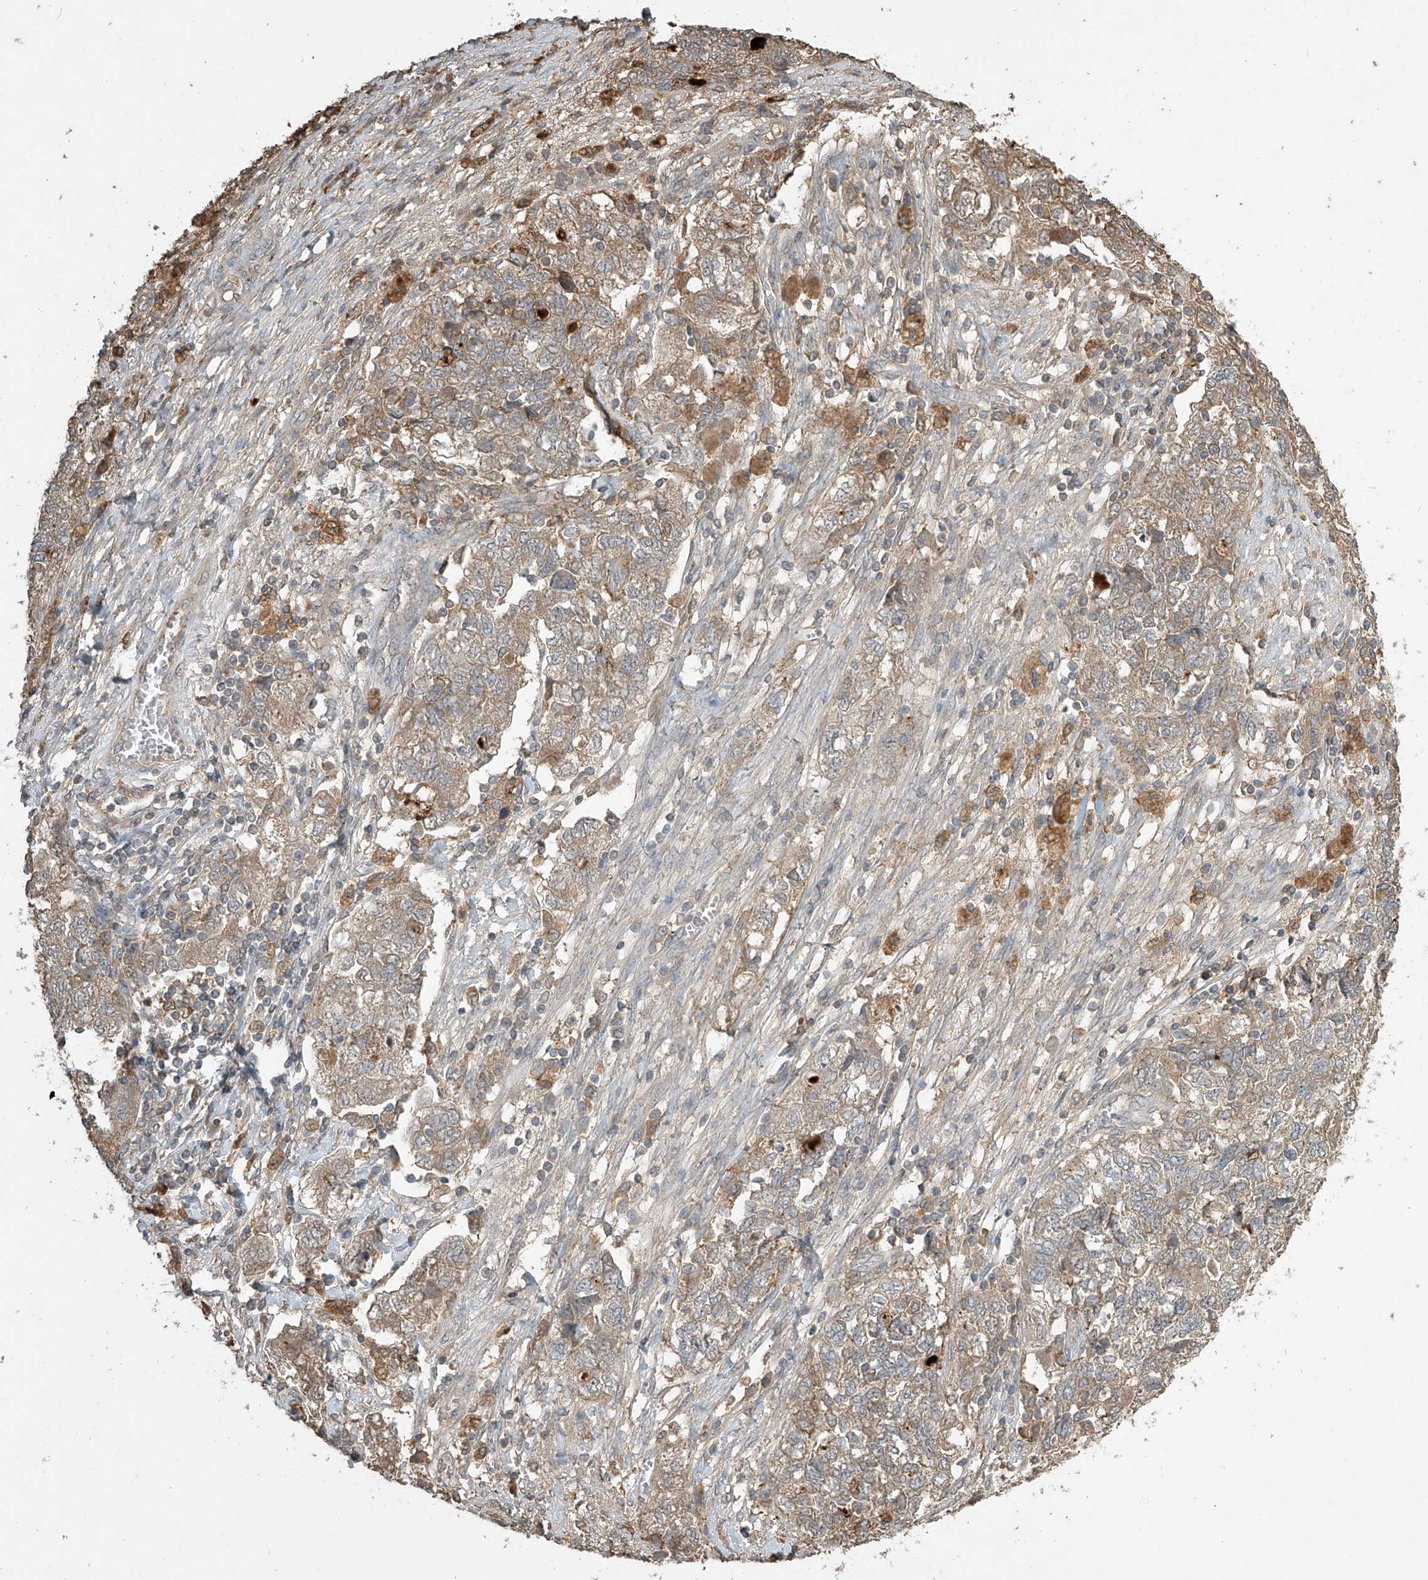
{"staining": {"intensity": "moderate", "quantity": ">75%", "location": "cytoplasmic/membranous"}, "tissue": "ovarian cancer", "cell_type": "Tumor cells", "image_type": "cancer", "snomed": [{"axis": "morphology", "description": "Carcinoma, NOS"}, {"axis": "morphology", "description": "Cystadenocarcinoma, serous, NOS"}, {"axis": "topography", "description": "Ovary"}], "caption": "Immunohistochemical staining of ovarian carcinoma exhibits medium levels of moderate cytoplasmic/membranous positivity in about >75% of tumor cells.", "gene": "SLFN14", "patient": {"sex": "female", "age": 69}}